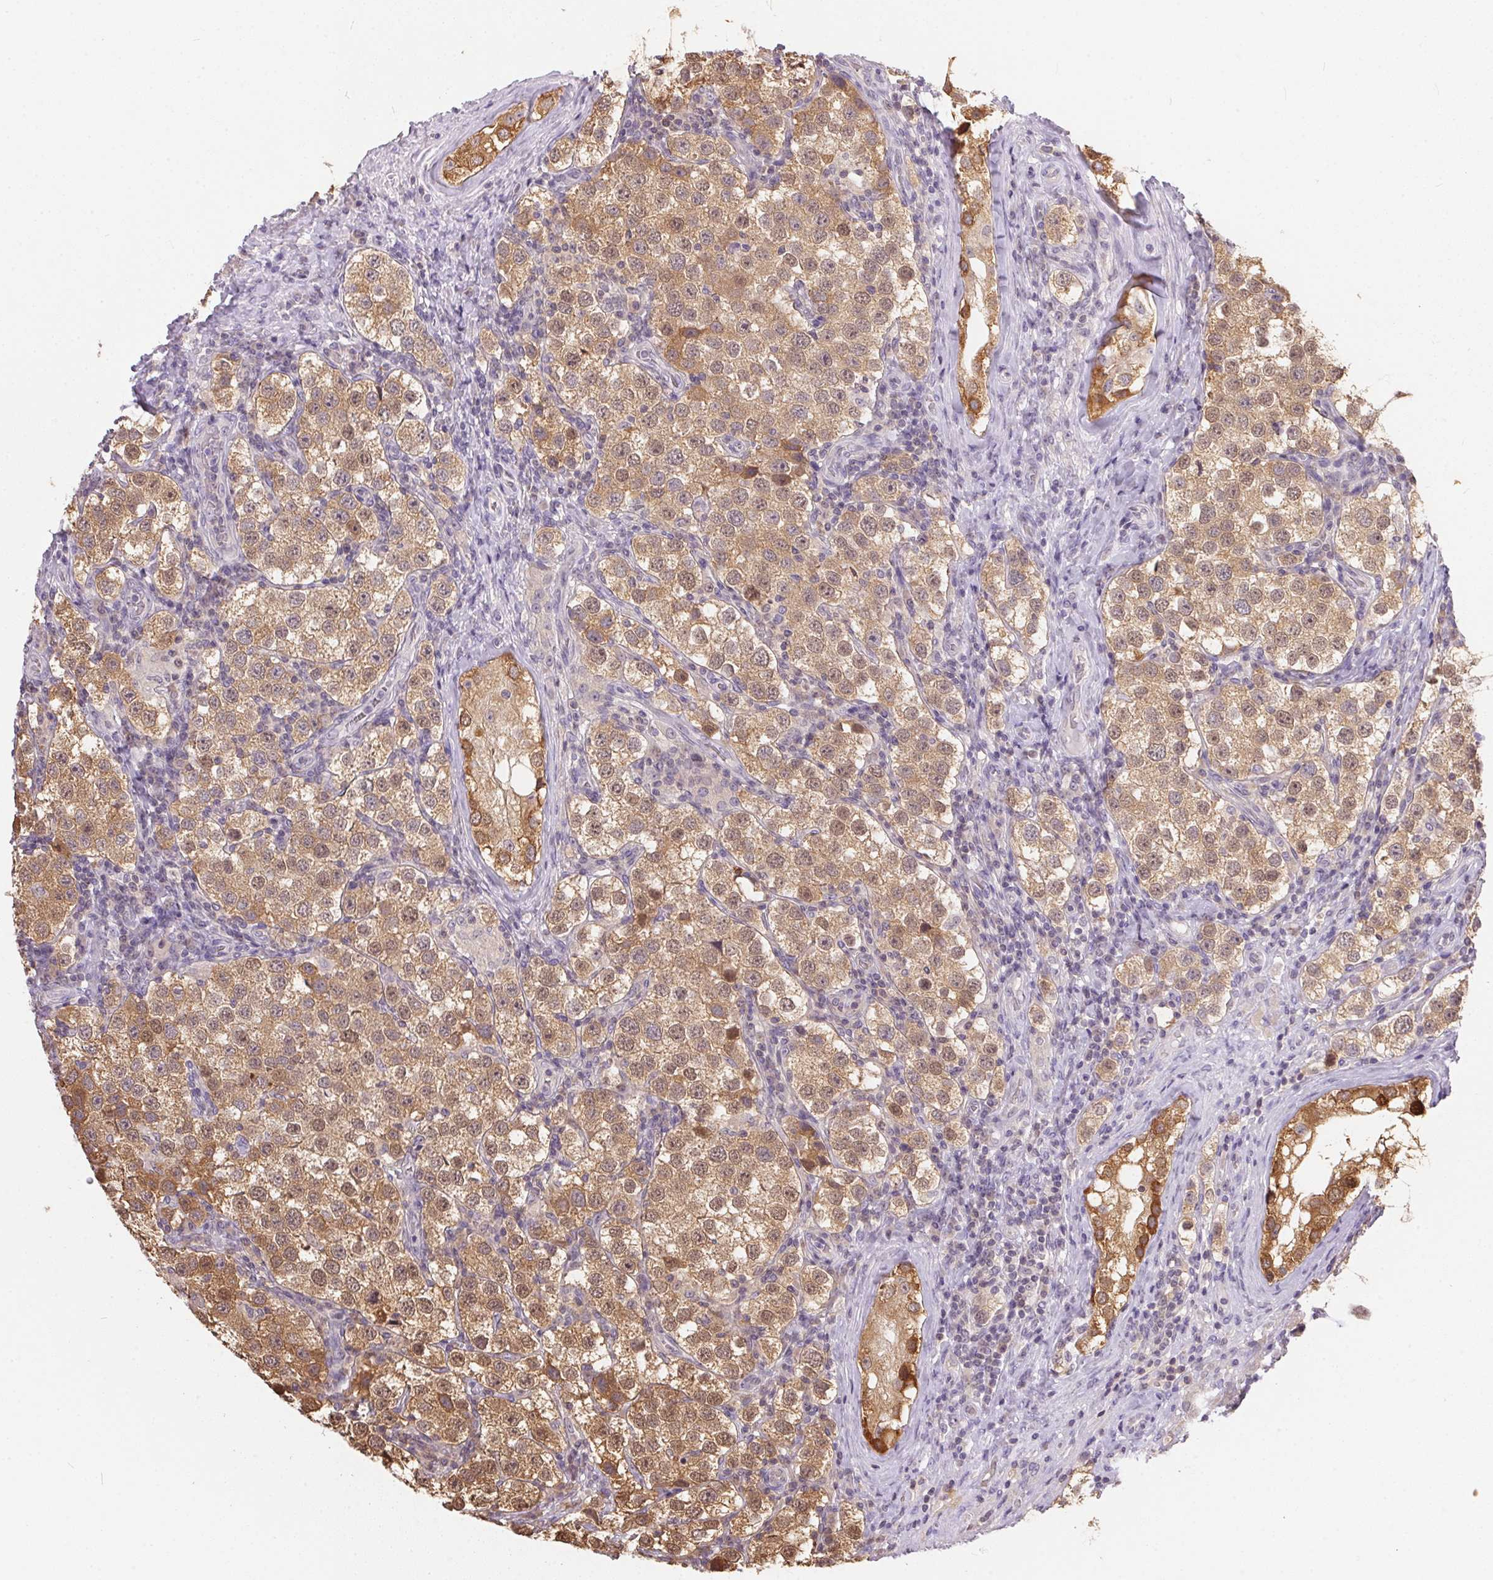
{"staining": {"intensity": "moderate", "quantity": ">75%", "location": "cytoplasmic/membranous,nuclear"}, "tissue": "testis cancer", "cell_type": "Tumor cells", "image_type": "cancer", "snomed": [{"axis": "morphology", "description": "Seminoma, NOS"}, {"axis": "topography", "description": "Testis"}], "caption": "Protein staining by IHC displays moderate cytoplasmic/membranous and nuclear expression in approximately >75% of tumor cells in testis cancer (seminoma).", "gene": "BLMH", "patient": {"sex": "male", "age": 37}}